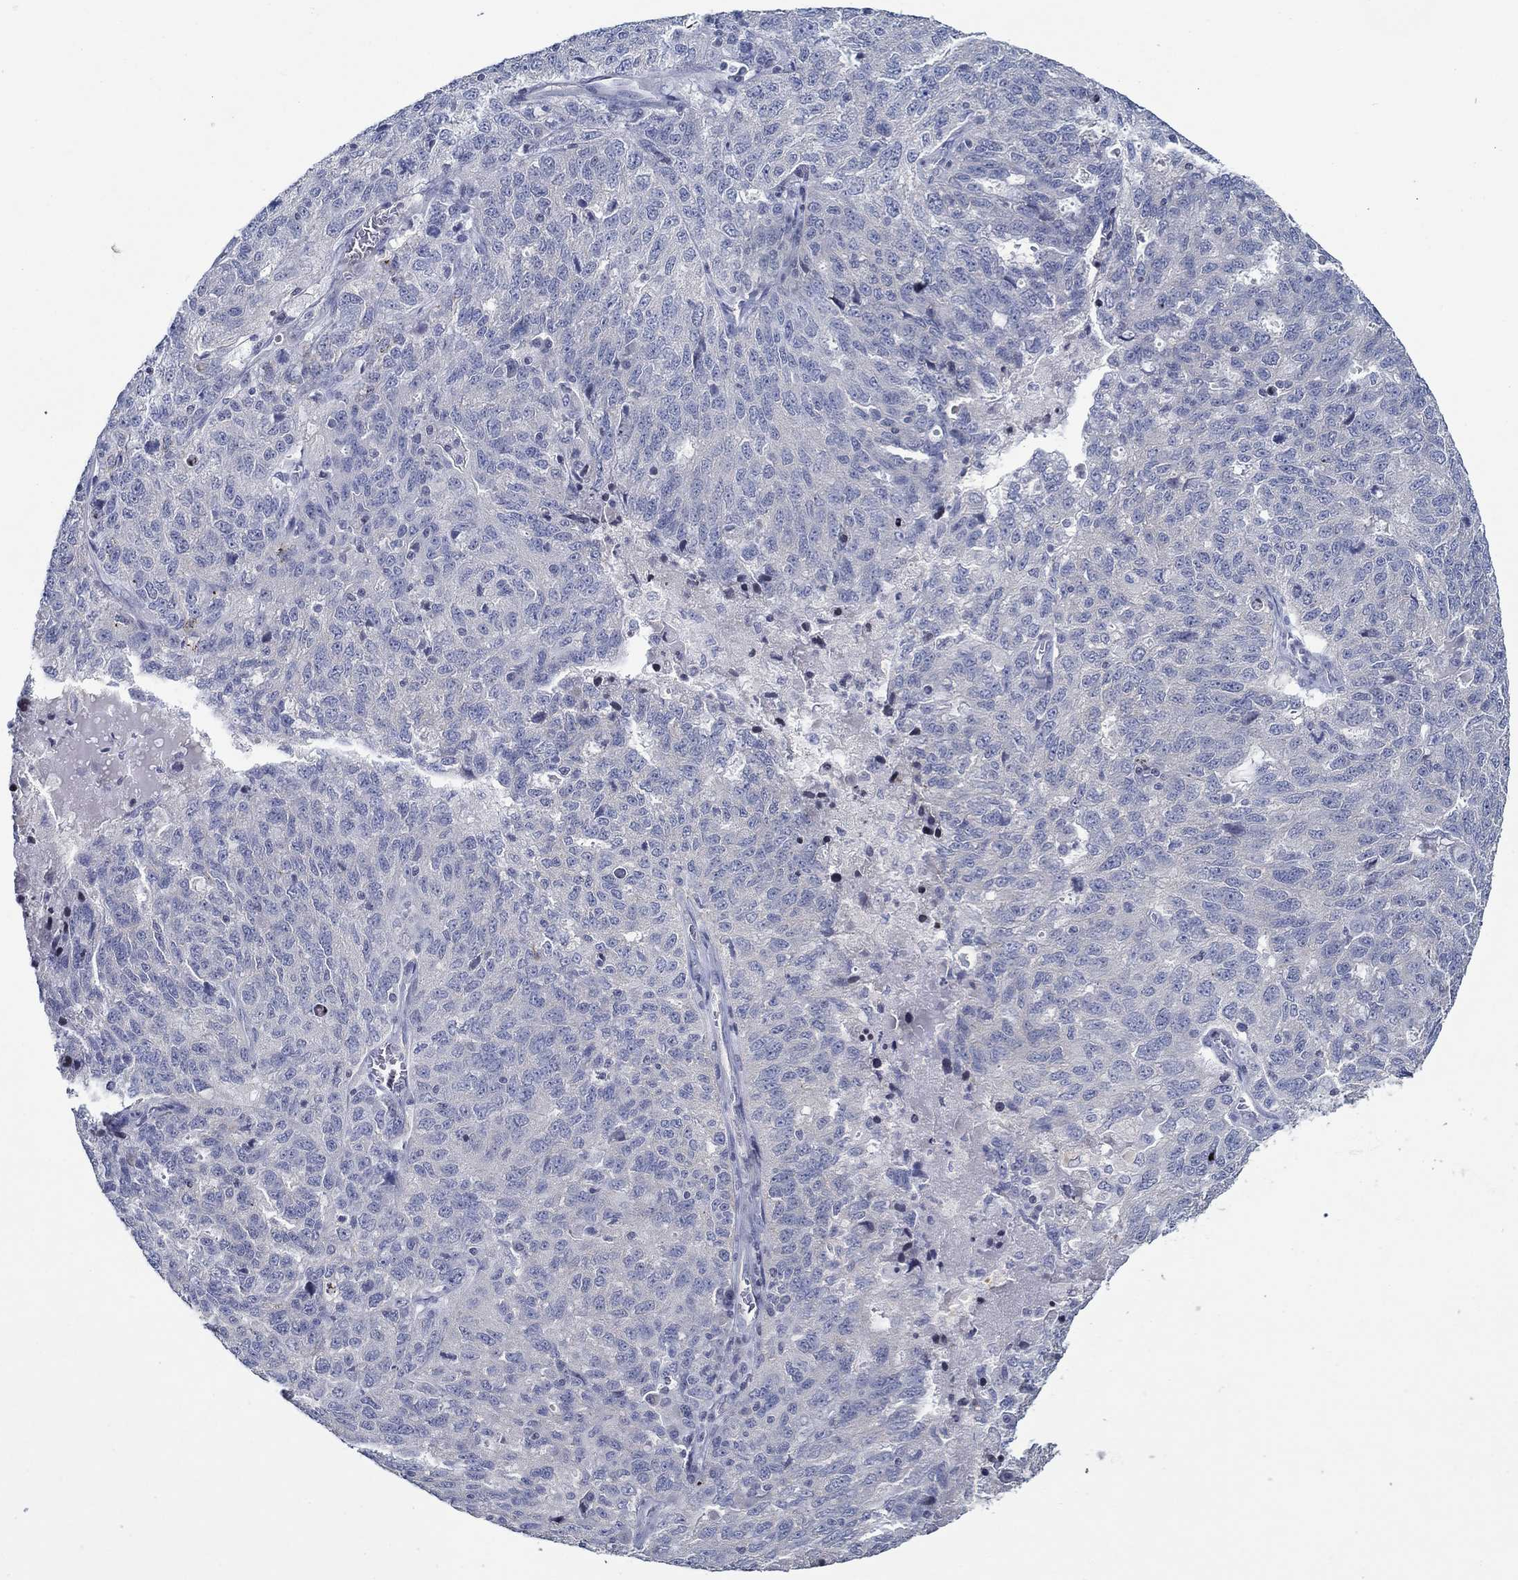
{"staining": {"intensity": "negative", "quantity": "none", "location": "none"}, "tissue": "ovarian cancer", "cell_type": "Tumor cells", "image_type": "cancer", "snomed": [{"axis": "morphology", "description": "Cystadenocarcinoma, serous, NOS"}, {"axis": "topography", "description": "Ovary"}], "caption": "Micrograph shows no protein expression in tumor cells of serous cystadenocarcinoma (ovarian) tissue.", "gene": "GJA5", "patient": {"sex": "female", "age": 71}}